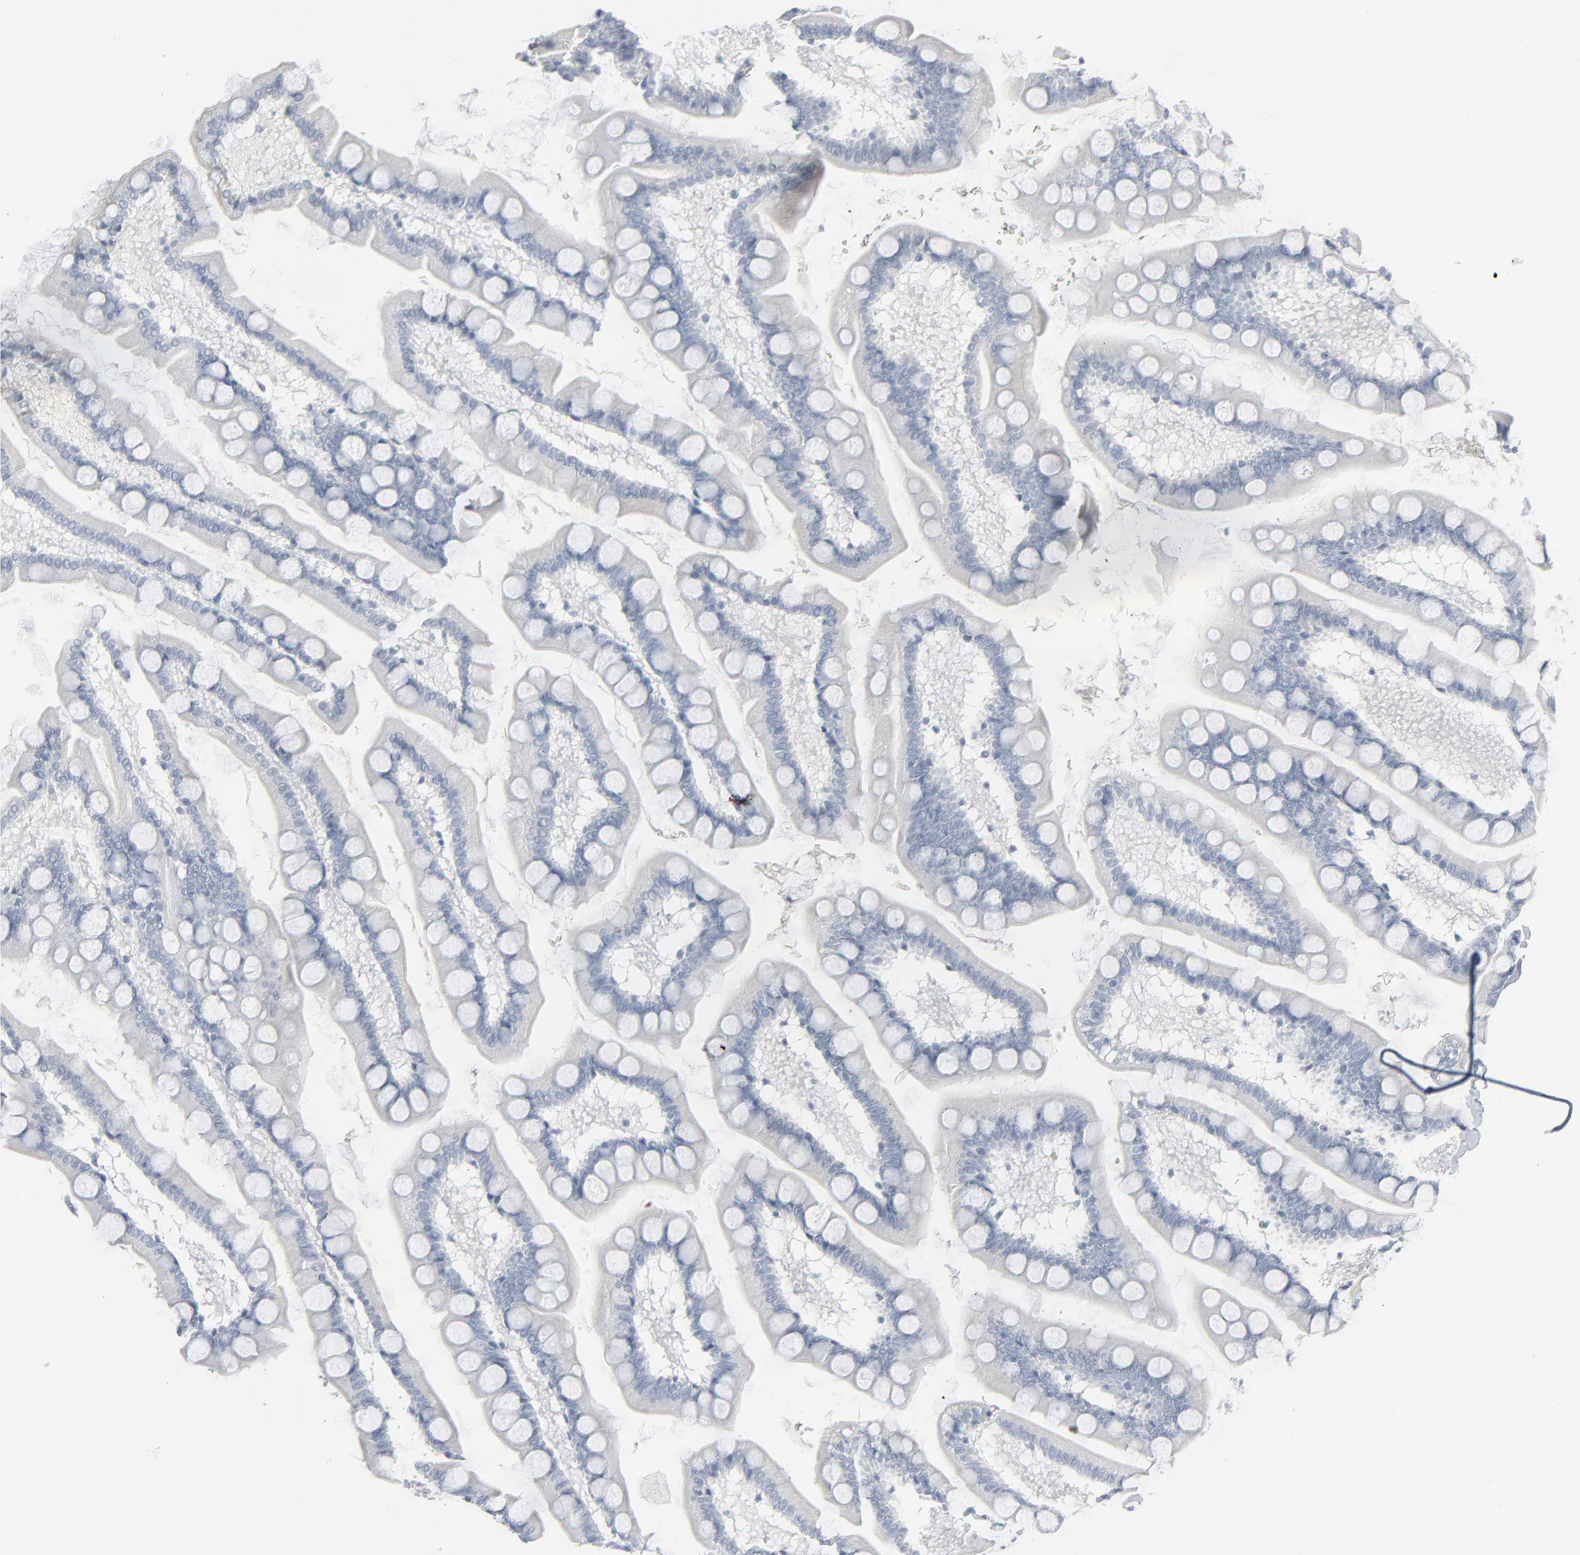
{"staining": {"intensity": "negative", "quantity": "none", "location": "none"}, "tissue": "small intestine", "cell_type": "Glandular cells", "image_type": "normal", "snomed": [{"axis": "morphology", "description": "Normal tissue, NOS"}, {"axis": "topography", "description": "Small intestine"}], "caption": "High power microscopy photomicrograph of an immunohistochemistry micrograph of normal small intestine, revealing no significant expression in glandular cells.", "gene": "MITF", "patient": {"sex": "female", "age": 61}}